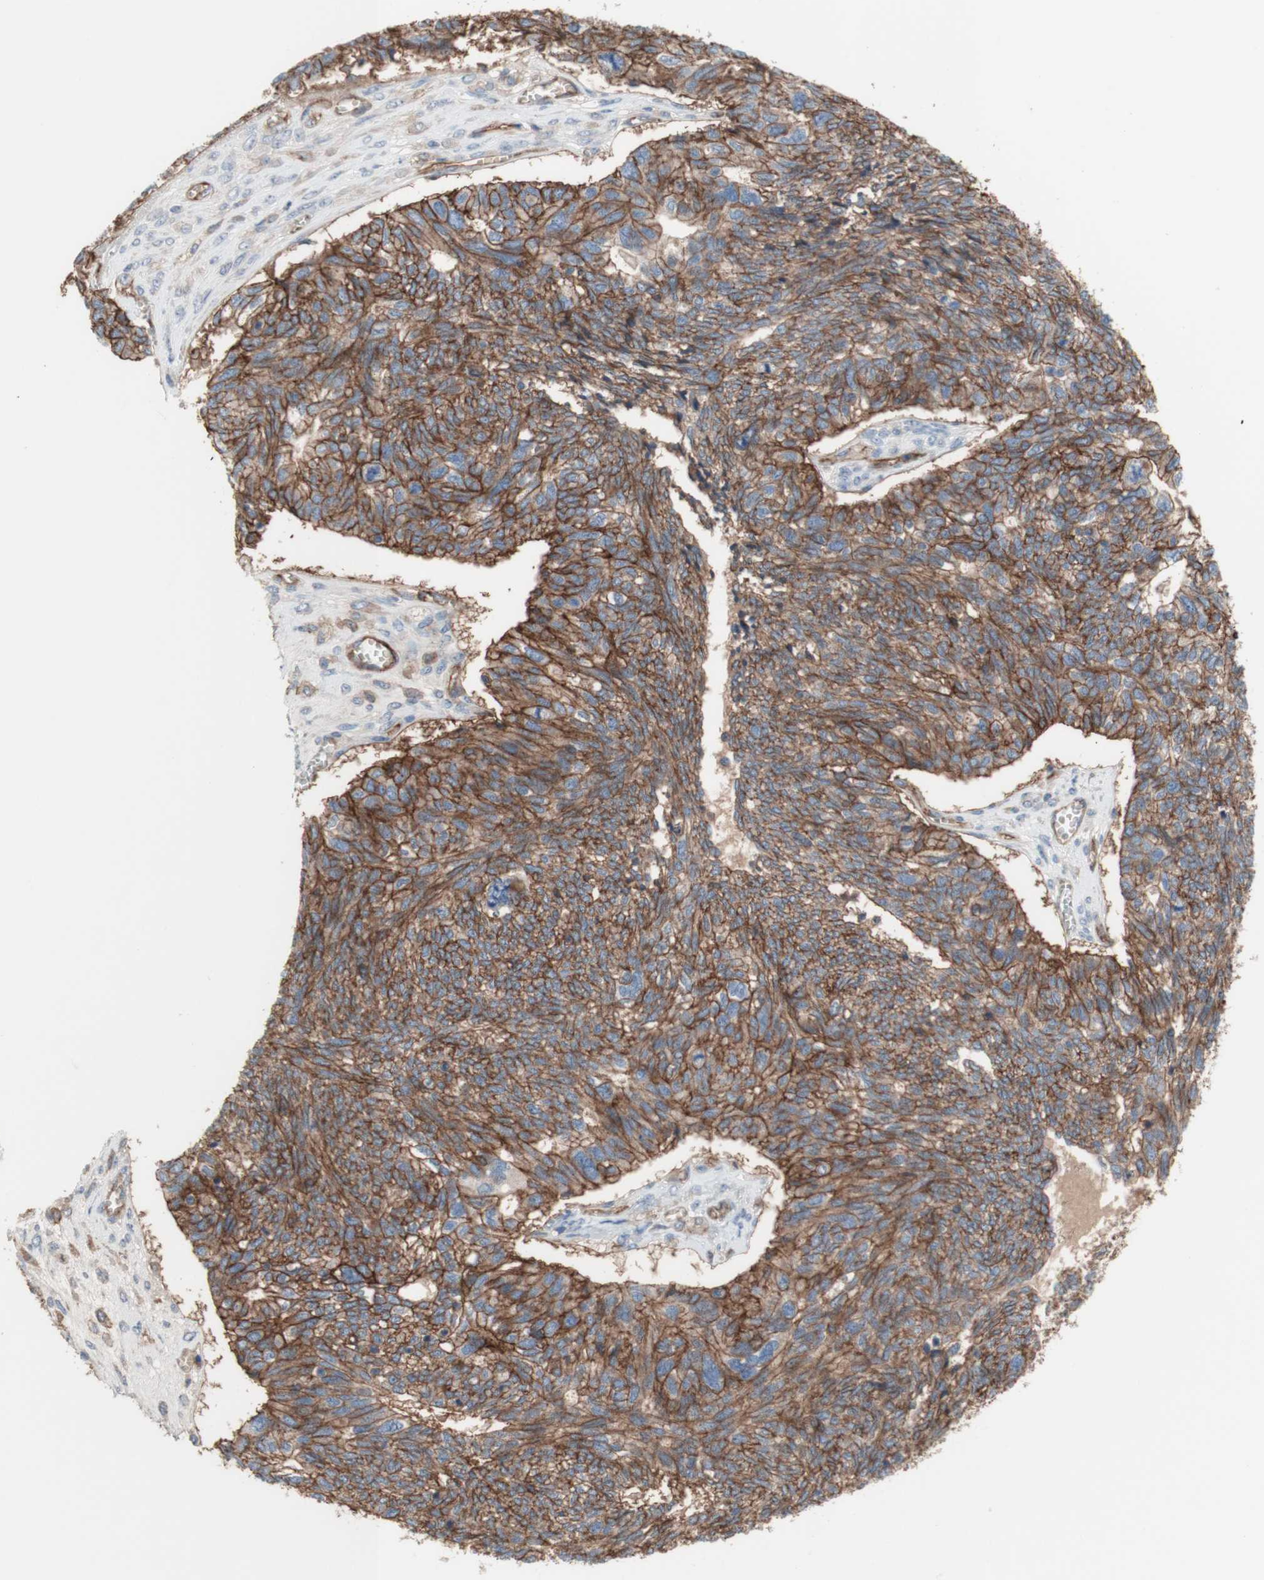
{"staining": {"intensity": "moderate", "quantity": ">75%", "location": "cytoplasmic/membranous"}, "tissue": "ovarian cancer", "cell_type": "Tumor cells", "image_type": "cancer", "snomed": [{"axis": "morphology", "description": "Cystadenocarcinoma, serous, NOS"}, {"axis": "topography", "description": "Ovary"}], "caption": "There is medium levels of moderate cytoplasmic/membranous staining in tumor cells of ovarian cancer, as demonstrated by immunohistochemical staining (brown color).", "gene": "CD46", "patient": {"sex": "female", "age": 79}}